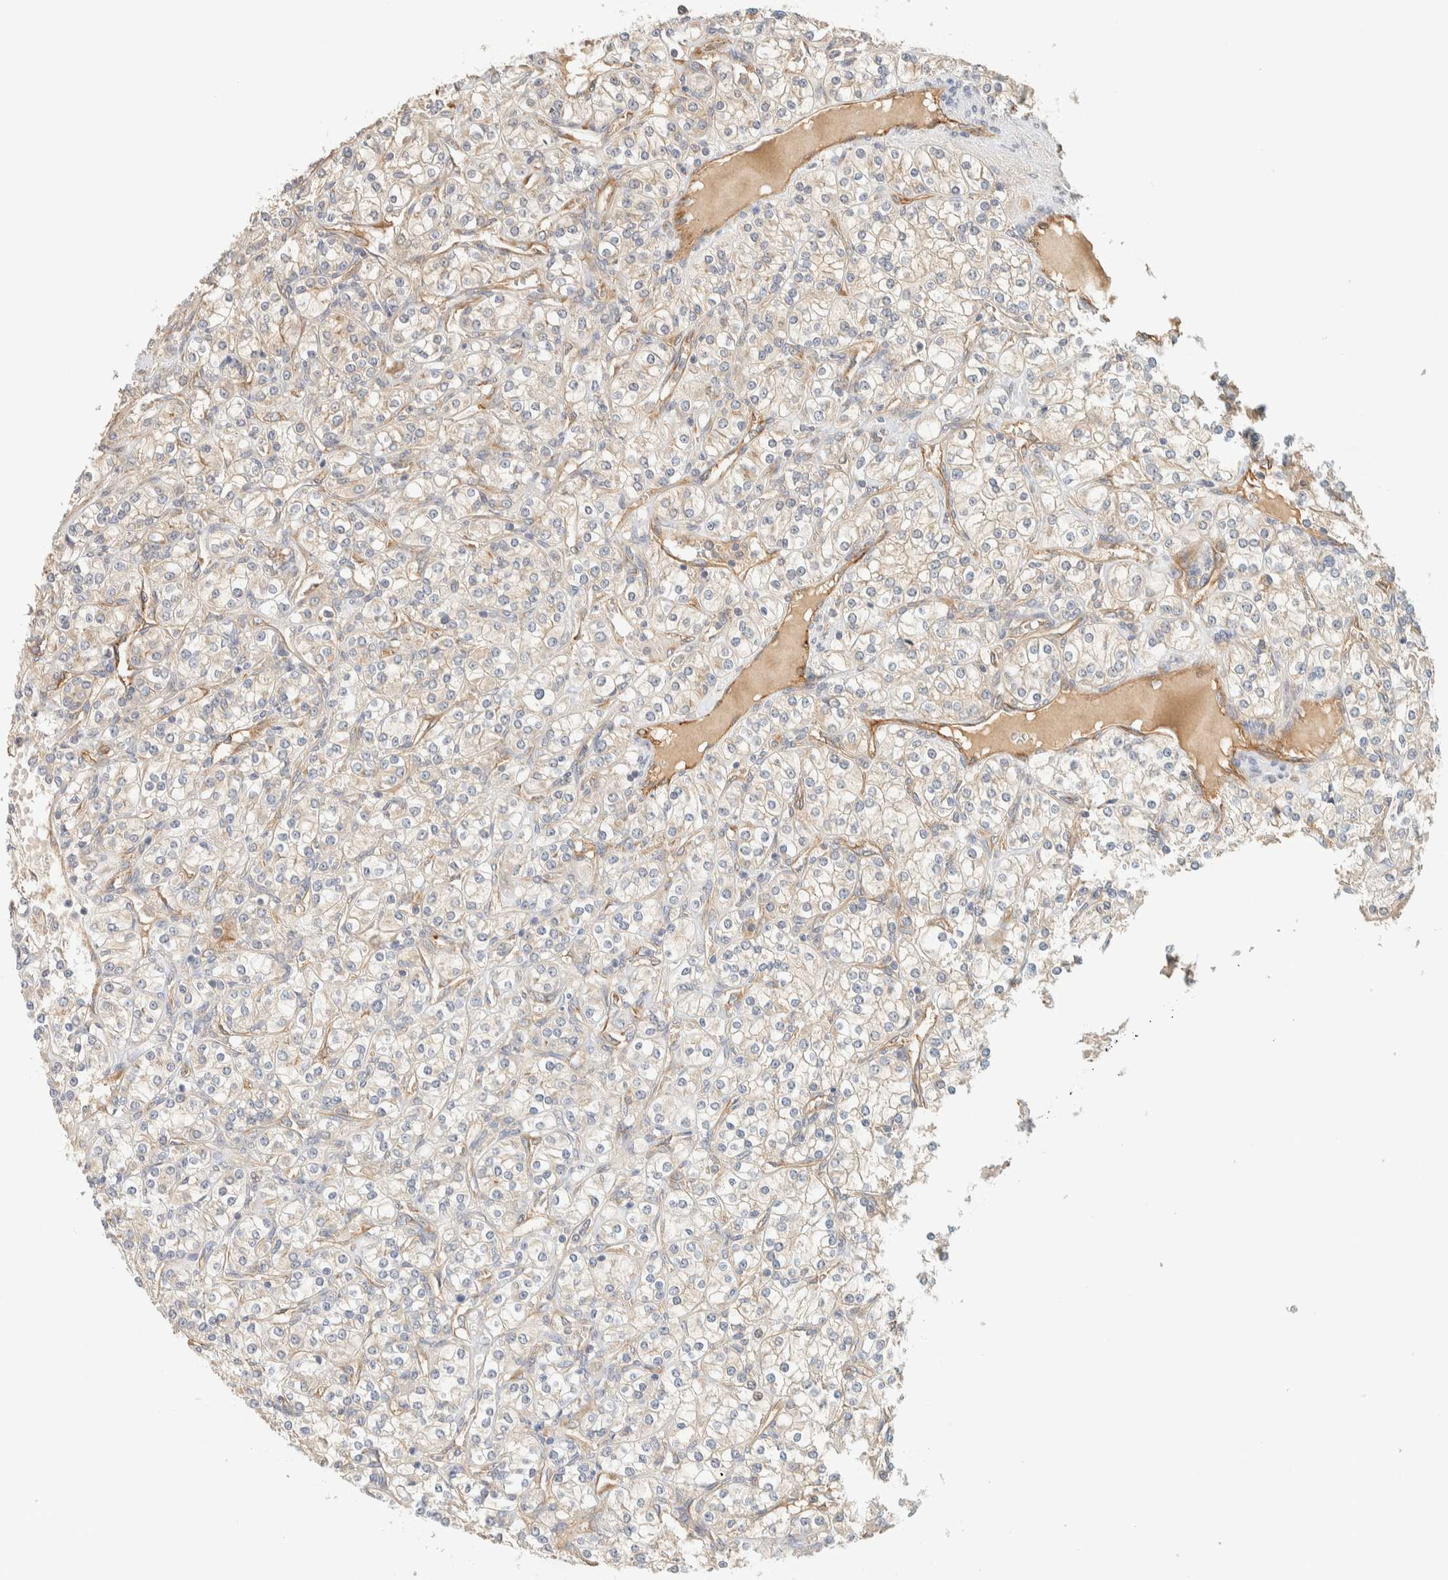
{"staining": {"intensity": "negative", "quantity": "none", "location": "none"}, "tissue": "renal cancer", "cell_type": "Tumor cells", "image_type": "cancer", "snomed": [{"axis": "morphology", "description": "Adenocarcinoma, NOS"}, {"axis": "topography", "description": "Kidney"}], "caption": "A histopathology image of human renal cancer is negative for staining in tumor cells.", "gene": "LIMA1", "patient": {"sex": "male", "age": 77}}